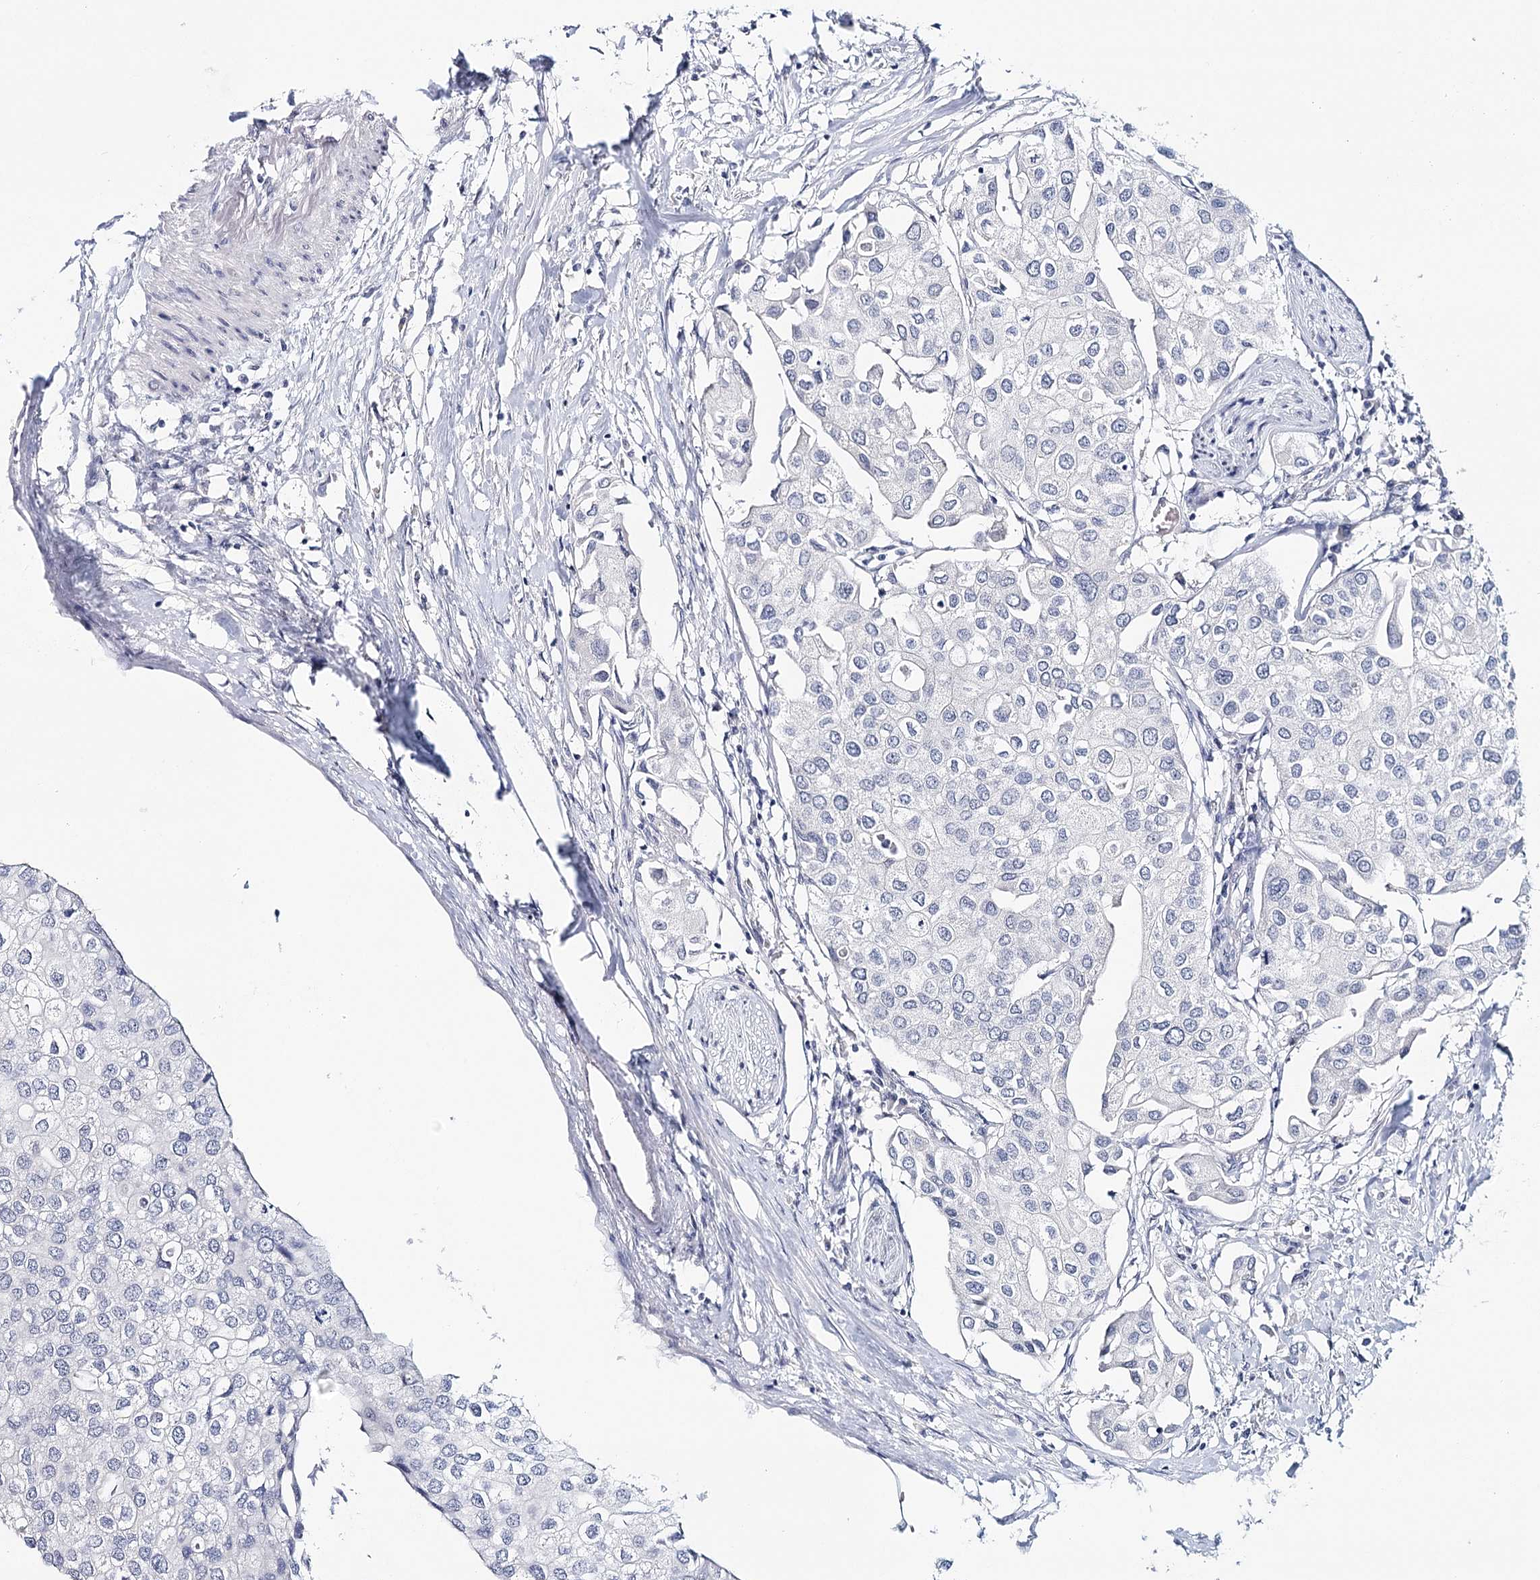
{"staining": {"intensity": "negative", "quantity": "none", "location": "none"}, "tissue": "urothelial cancer", "cell_type": "Tumor cells", "image_type": "cancer", "snomed": [{"axis": "morphology", "description": "Urothelial carcinoma, High grade"}, {"axis": "topography", "description": "Urinary bladder"}], "caption": "Immunohistochemistry of human urothelial carcinoma (high-grade) displays no positivity in tumor cells. (DAB IHC with hematoxylin counter stain).", "gene": "HSPA4L", "patient": {"sex": "male", "age": 64}}